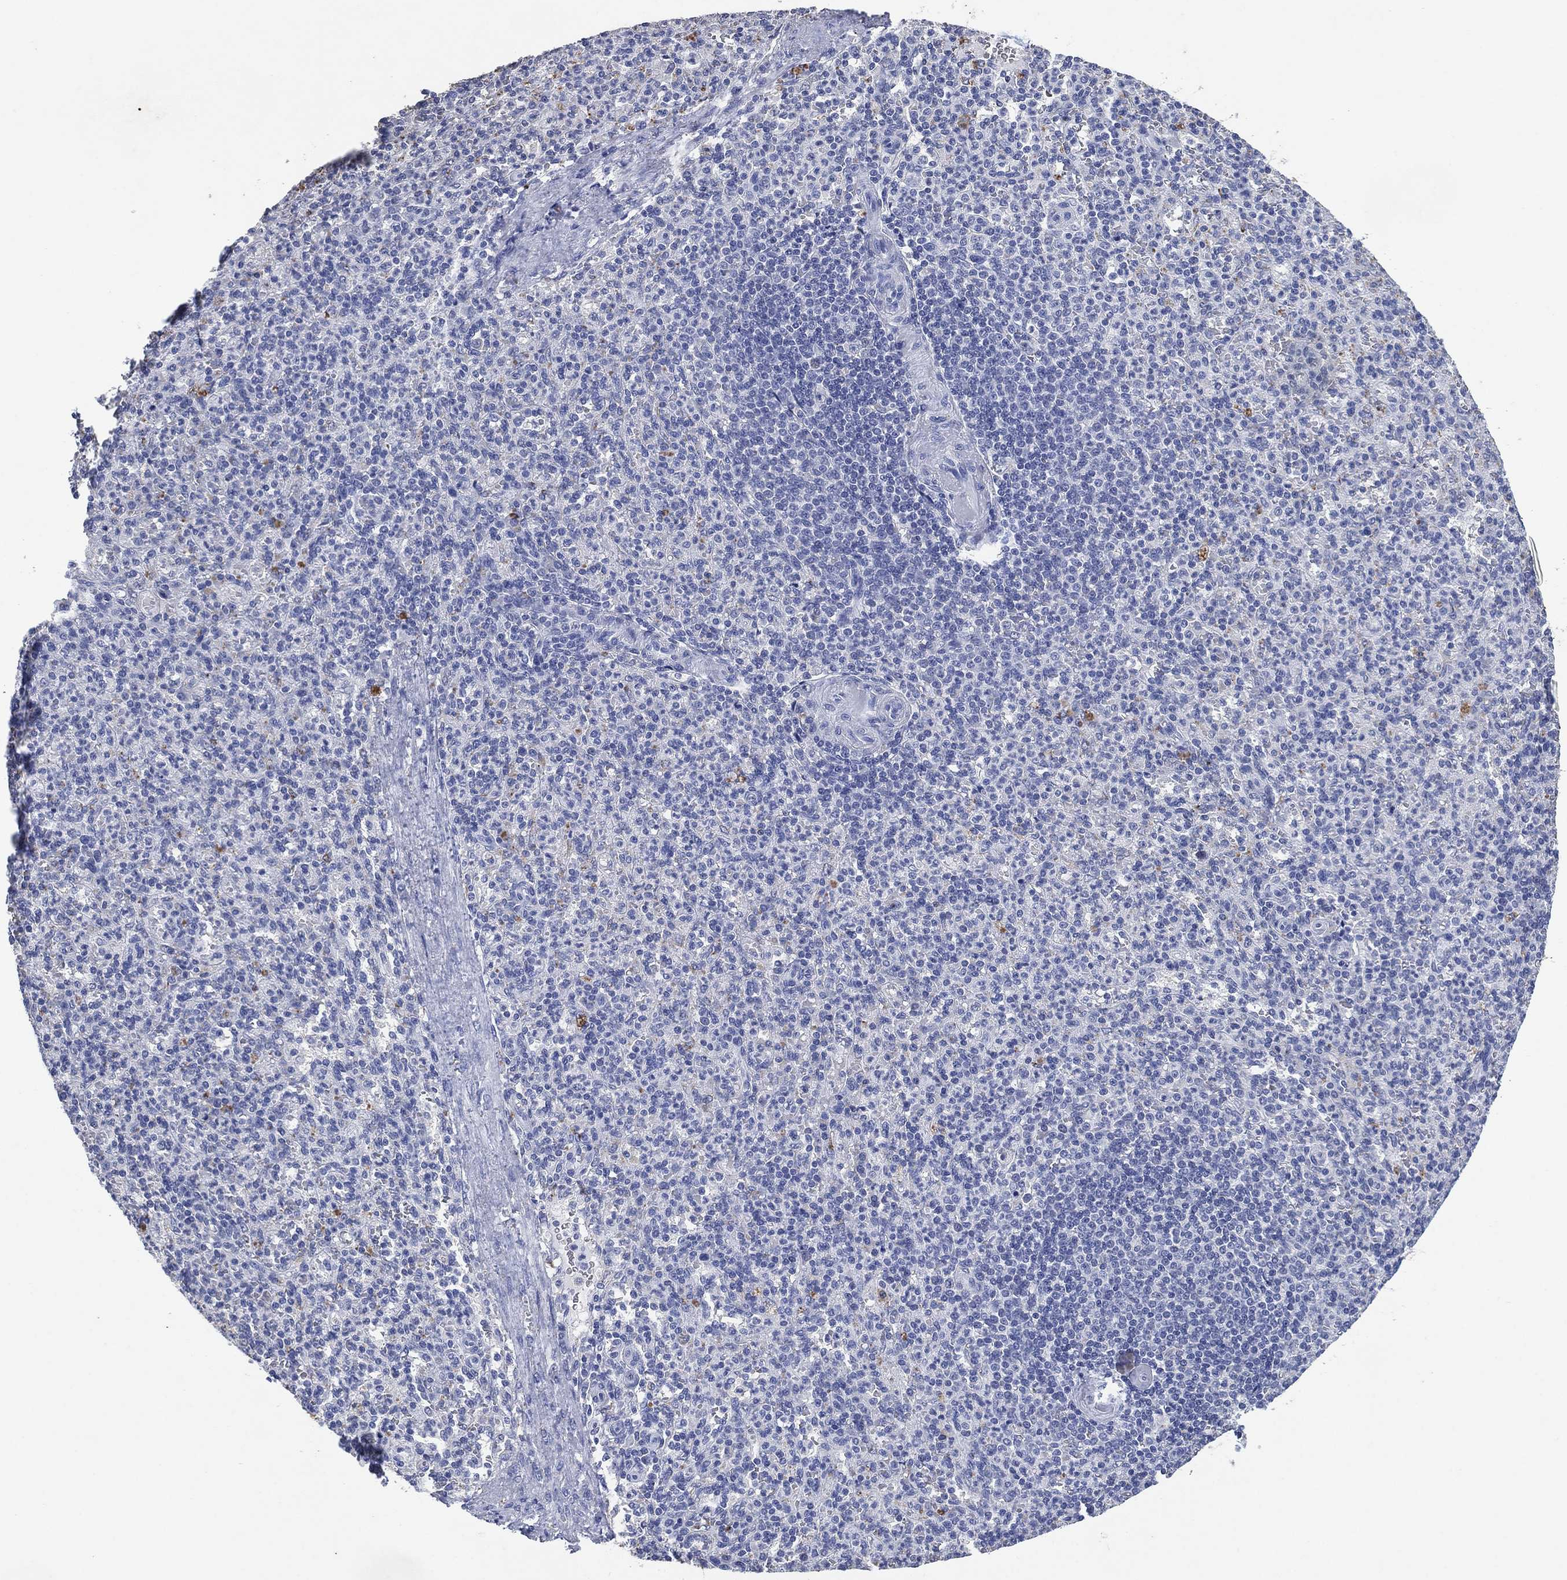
{"staining": {"intensity": "negative", "quantity": "none", "location": "none"}, "tissue": "spleen", "cell_type": "Cells in red pulp", "image_type": "normal", "snomed": [{"axis": "morphology", "description": "Normal tissue, NOS"}, {"axis": "topography", "description": "Spleen"}], "caption": "Cells in red pulp are negative for brown protein staining in benign spleen. (Brightfield microscopy of DAB immunohistochemistry at high magnification).", "gene": "FSCN2", "patient": {"sex": "female", "age": 74}}